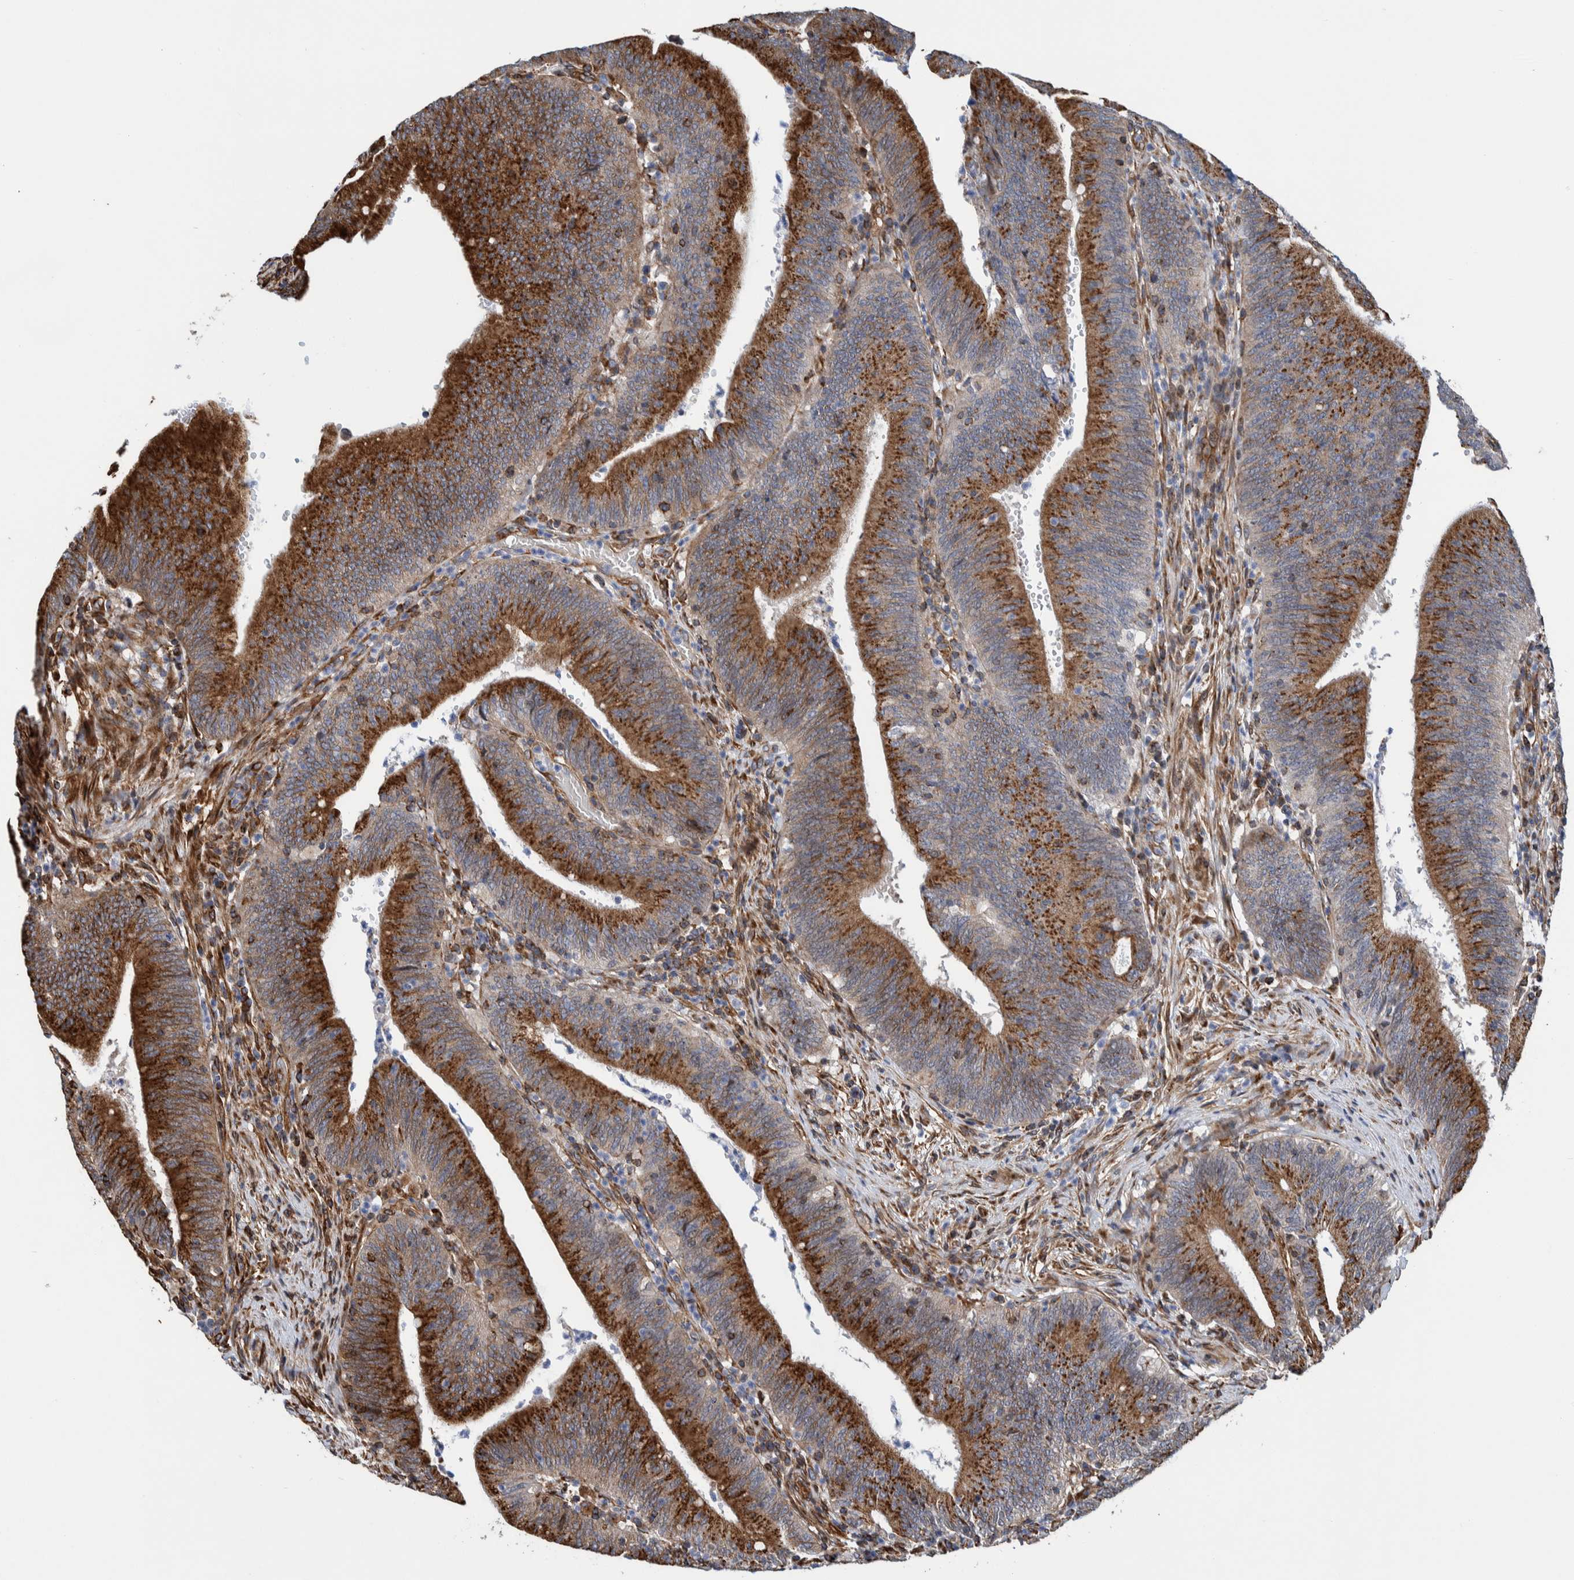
{"staining": {"intensity": "strong", "quantity": ">75%", "location": "cytoplasmic/membranous"}, "tissue": "colorectal cancer", "cell_type": "Tumor cells", "image_type": "cancer", "snomed": [{"axis": "morphology", "description": "Normal tissue, NOS"}, {"axis": "morphology", "description": "Adenocarcinoma, NOS"}, {"axis": "topography", "description": "Rectum"}], "caption": "Immunohistochemistry of adenocarcinoma (colorectal) displays high levels of strong cytoplasmic/membranous expression in approximately >75% of tumor cells. Nuclei are stained in blue.", "gene": "CCDC57", "patient": {"sex": "female", "age": 66}}